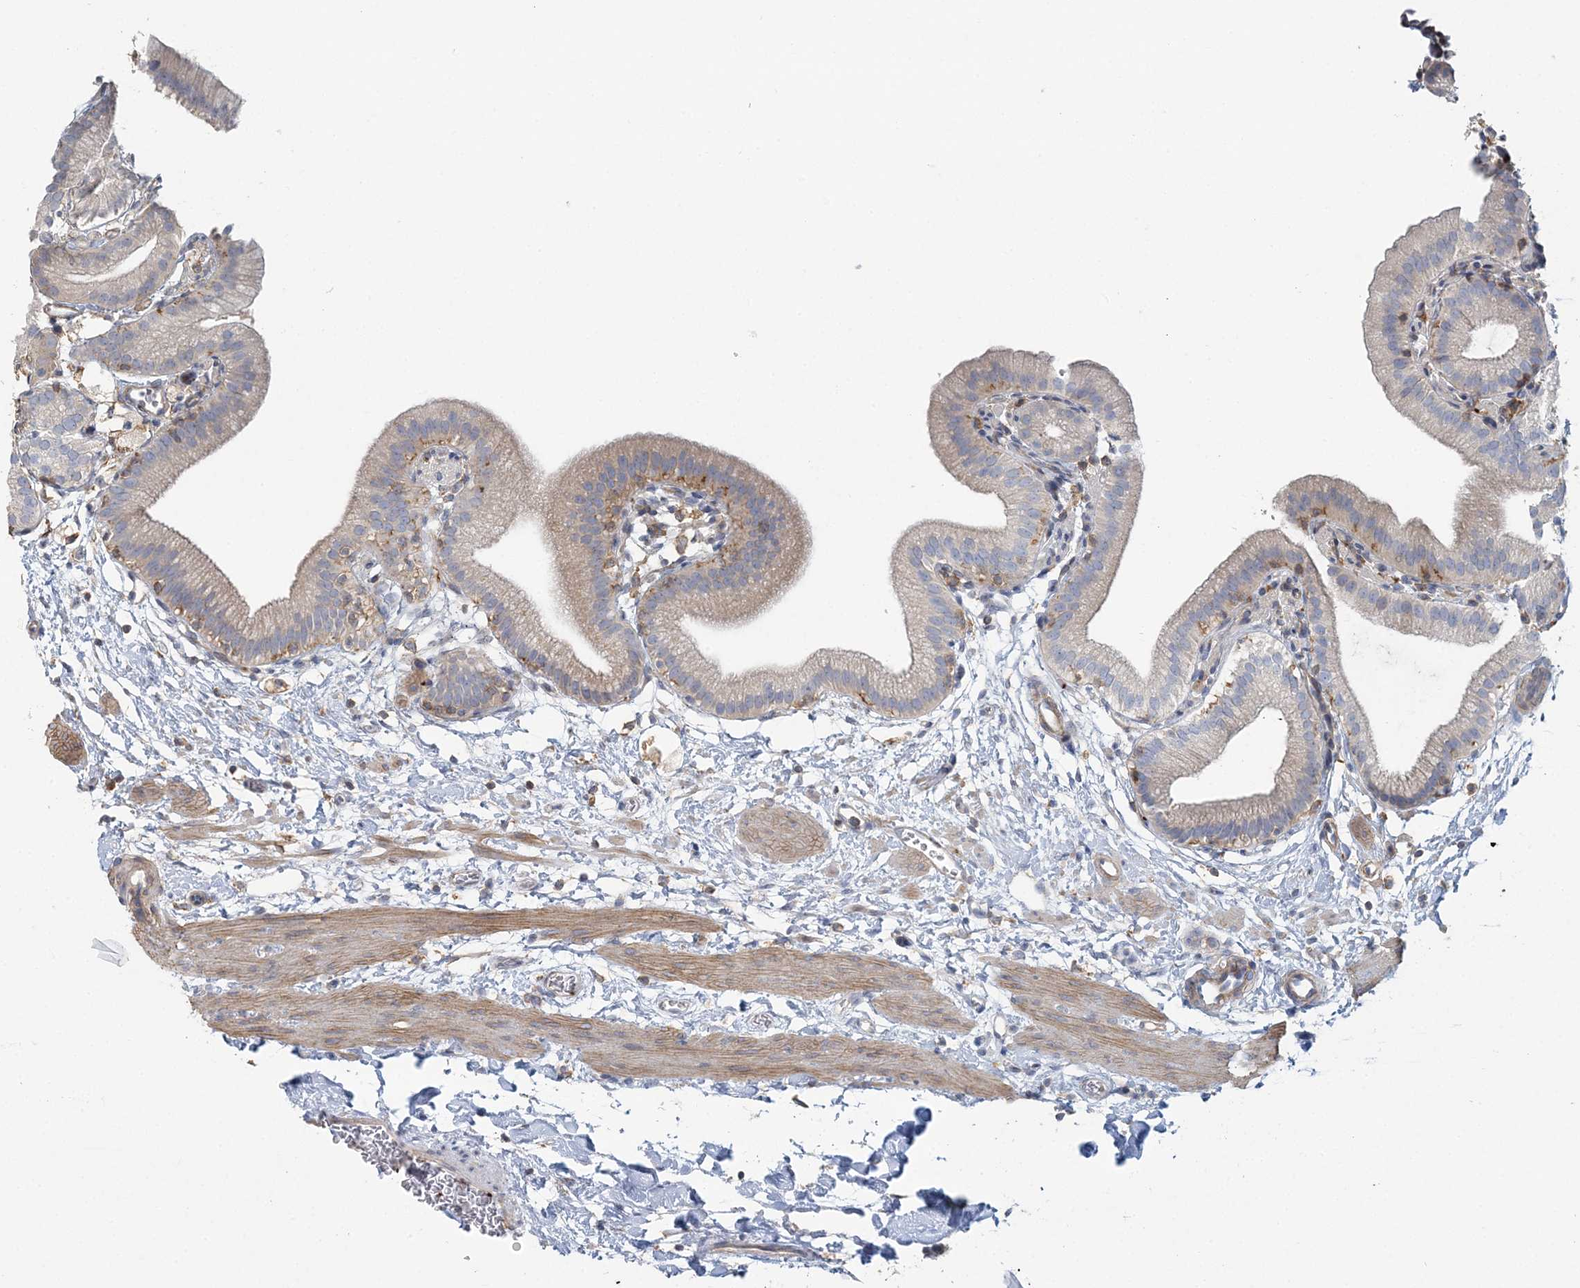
{"staining": {"intensity": "weak", "quantity": "<25%", "location": "cytoplasmic/membranous"}, "tissue": "gallbladder", "cell_type": "Glandular cells", "image_type": "normal", "snomed": [{"axis": "morphology", "description": "Normal tissue, NOS"}, {"axis": "topography", "description": "Gallbladder"}], "caption": "Photomicrograph shows no protein staining in glandular cells of normal gallbladder. Brightfield microscopy of IHC stained with DAB (brown) and hematoxylin (blue), captured at high magnification.", "gene": "CUEDC2", "patient": {"sex": "male", "age": 55}}